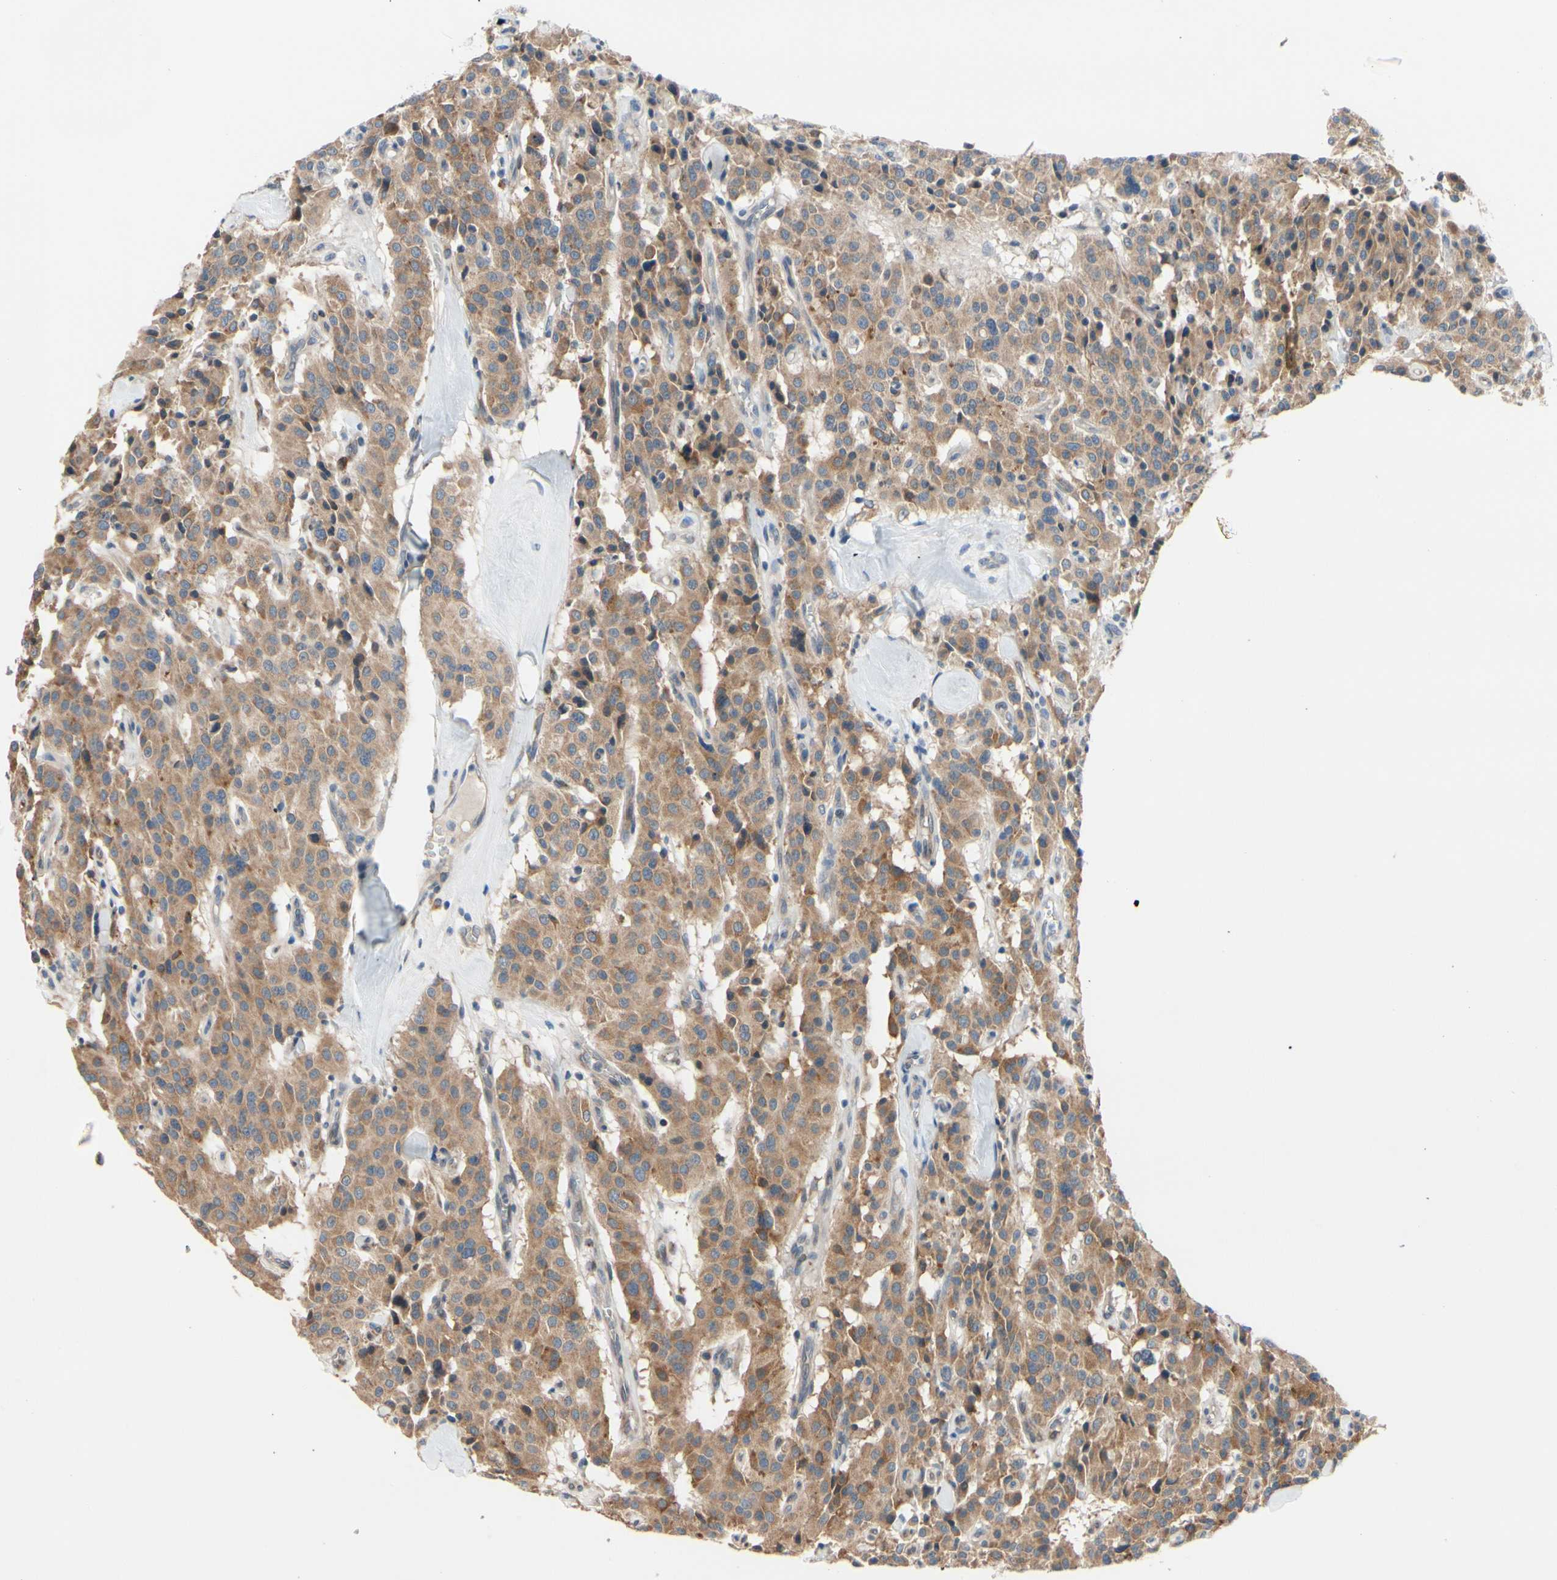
{"staining": {"intensity": "moderate", "quantity": ">75%", "location": "cytoplasmic/membranous"}, "tissue": "carcinoid", "cell_type": "Tumor cells", "image_type": "cancer", "snomed": [{"axis": "morphology", "description": "Carcinoid, malignant, NOS"}, {"axis": "topography", "description": "Lung"}], "caption": "Malignant carcinoid stained with DAB immunohistochemistry (IHC) reveals medium levels of moderate cytoplasmic/membranous staining in approximately >75% of tumor cells. (brown staining indicates protein expression, while blue staining denotes nuclei).", "gene": "PRXL2A", "patient": {"sex": "male", "age": 30}}